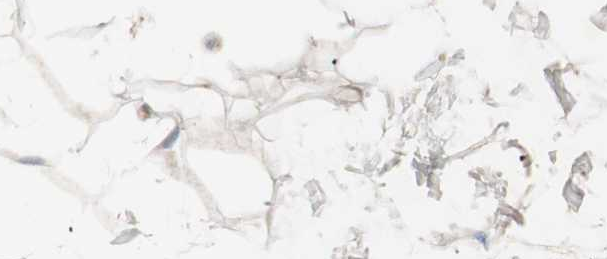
{"staining": {"intensity": "weak", "quantity": ">75%", "location": "cytoplasmic/membranous"}, "tissue": "adipose tissue", "cell_type": "Adipocytes", "image_type": "normal", "snomed": [{"axis": "morphology", "description": "Normal tissue, NOS"}, {"axis": "topography", "description": "Soft tissue"}], "caption": "Weak cytoplasmic/membranous protein positivity is appreciated in approximately >75% of adipocytes in adipose tissue.", "gene": "CDON", "patient": {"sex": "male", "age": 72}}